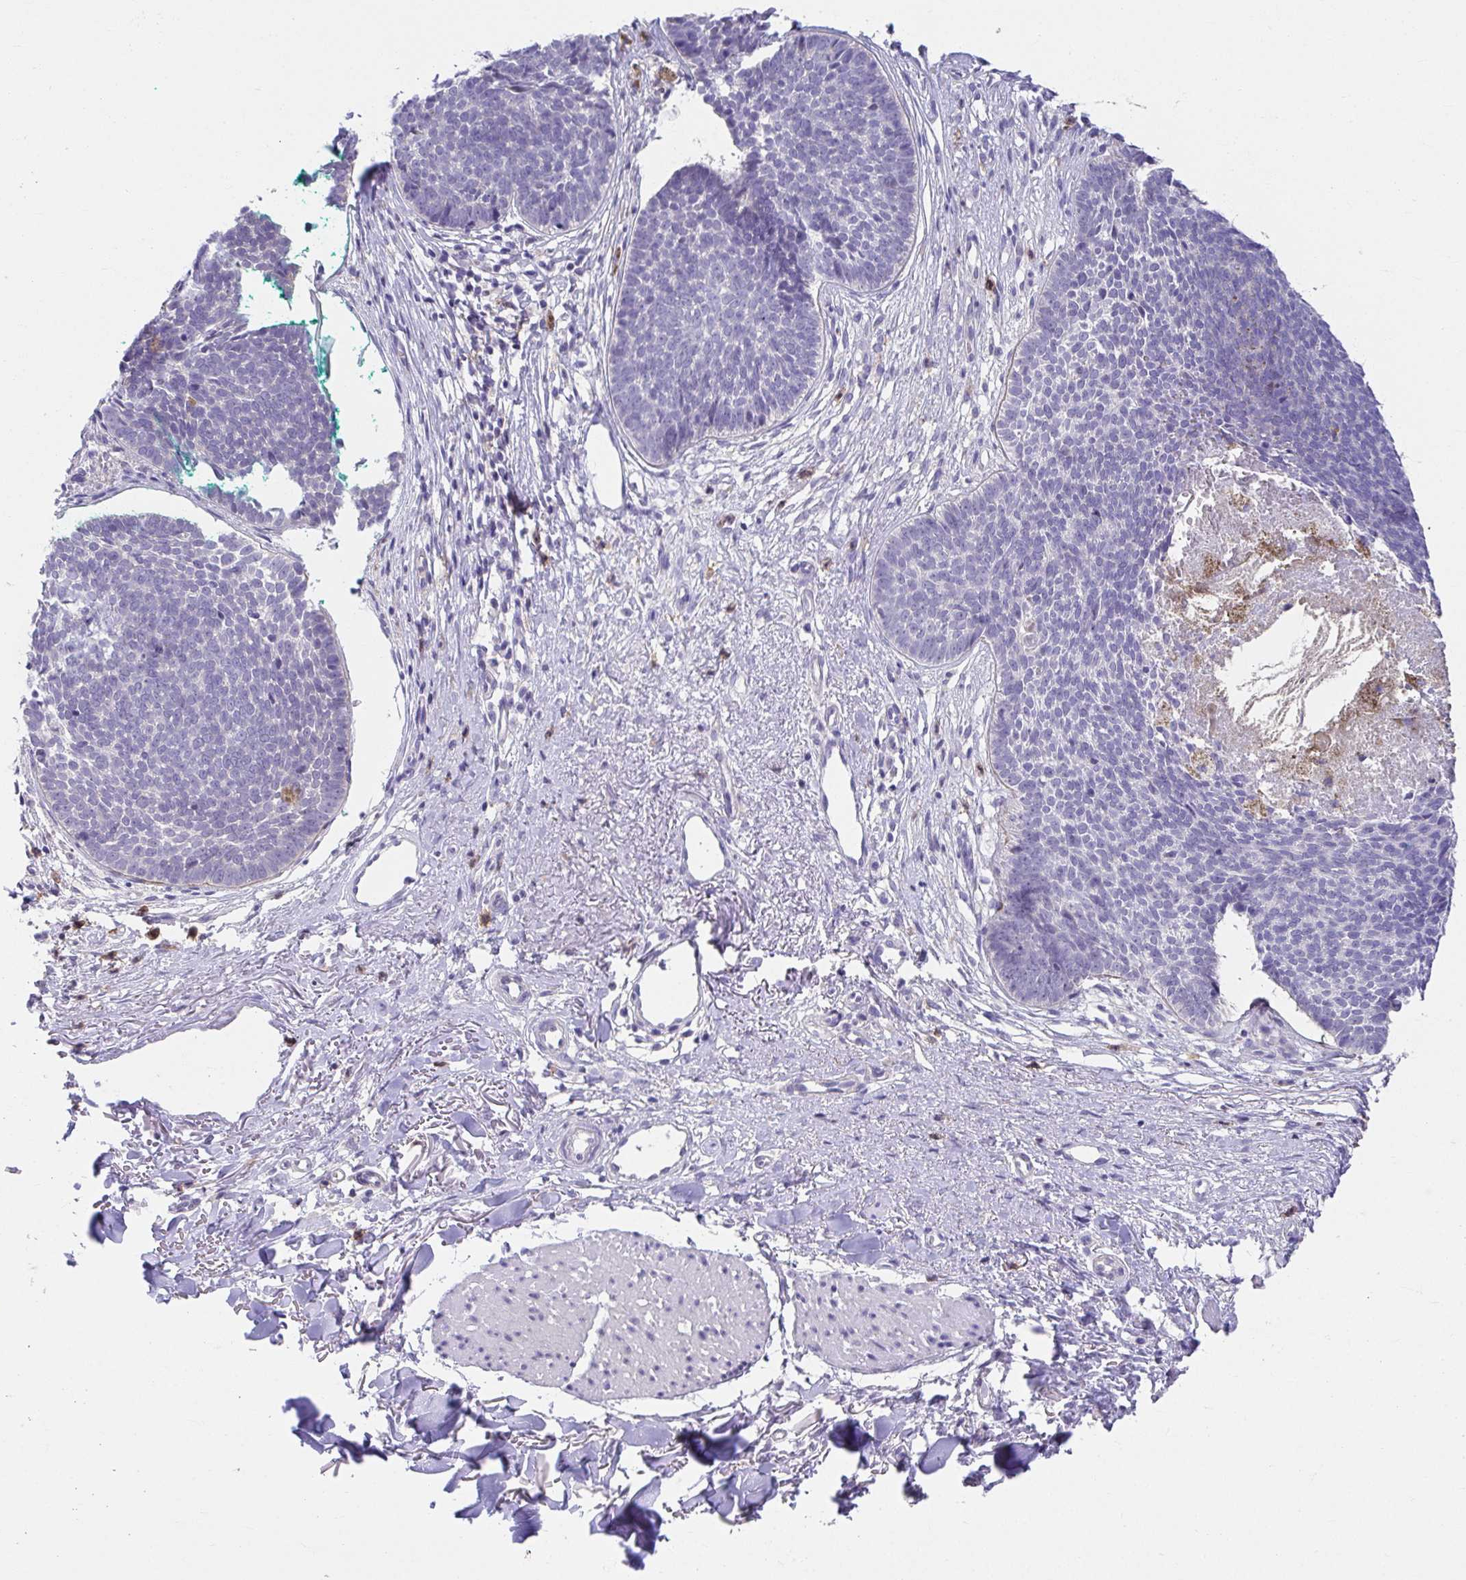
{"staining": {"intensity": "negative", "quantity": "none", "location": "none"}, "tissue": "skin cancer", "cell_type": "Tumor cells", "image_type": "cancer", "snomed": [{"axis": "morphology", "description": "Basal cell carcinoma"}, {"axis": "topography", "description": "Skin"}, {"axis": "topography", "description": "Skin of neck"}, {"axis": "topography", "description": "Skin of shoulder"}, {"axis": "topography", "description": "Skin of back"}], "caption": "Immunohistochemistry (IHC) image of human skin cancer stained for a protein (brown), which exhibits no staining in tumor cells.", "gene": "CXCR1", "patient": {"sex": "male", "age": 80}}